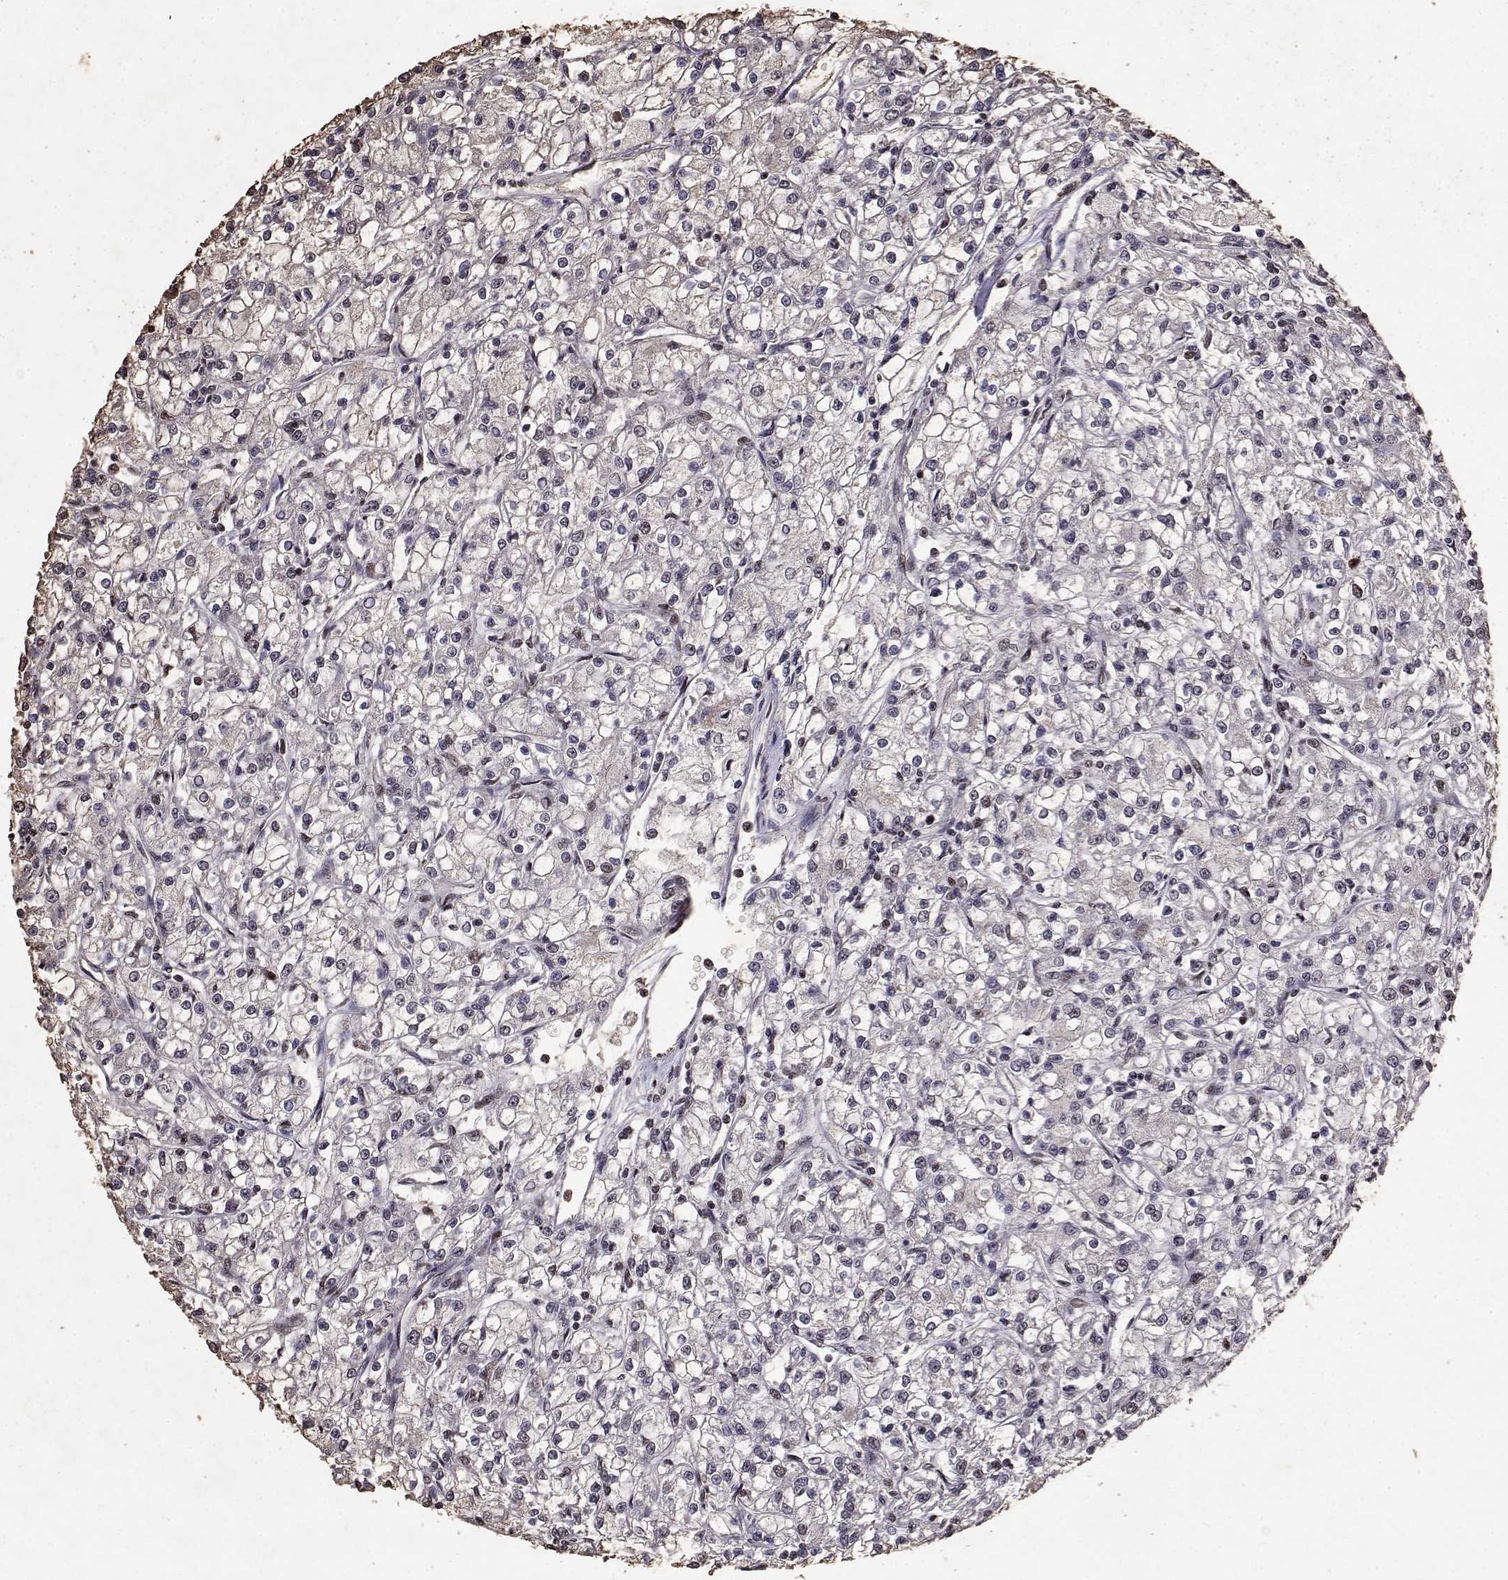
{"staining": {"intensity": "weak", "quantity": "25%-75%", "location": "nuclear"}, "tissue": "renal cancer", "cell_type": "Tumor cells", "image_type": "cancer", "snomed": [{"axis": "morphology", "description": "Adenocarcinoma, NOS"}, {"axis": "topography", "description": "Kidney"}], "caption": "The histopathology image demonstrates immunohistochemical staining of renal adenocarcinoma. There is weak nuclear staining is appreciated in about 25%-75% of tumor cells. (IHC, brightfield microscopy, high magnification).", "gene": "TOE1", "patient": {"sex": "female", "age": 59}}